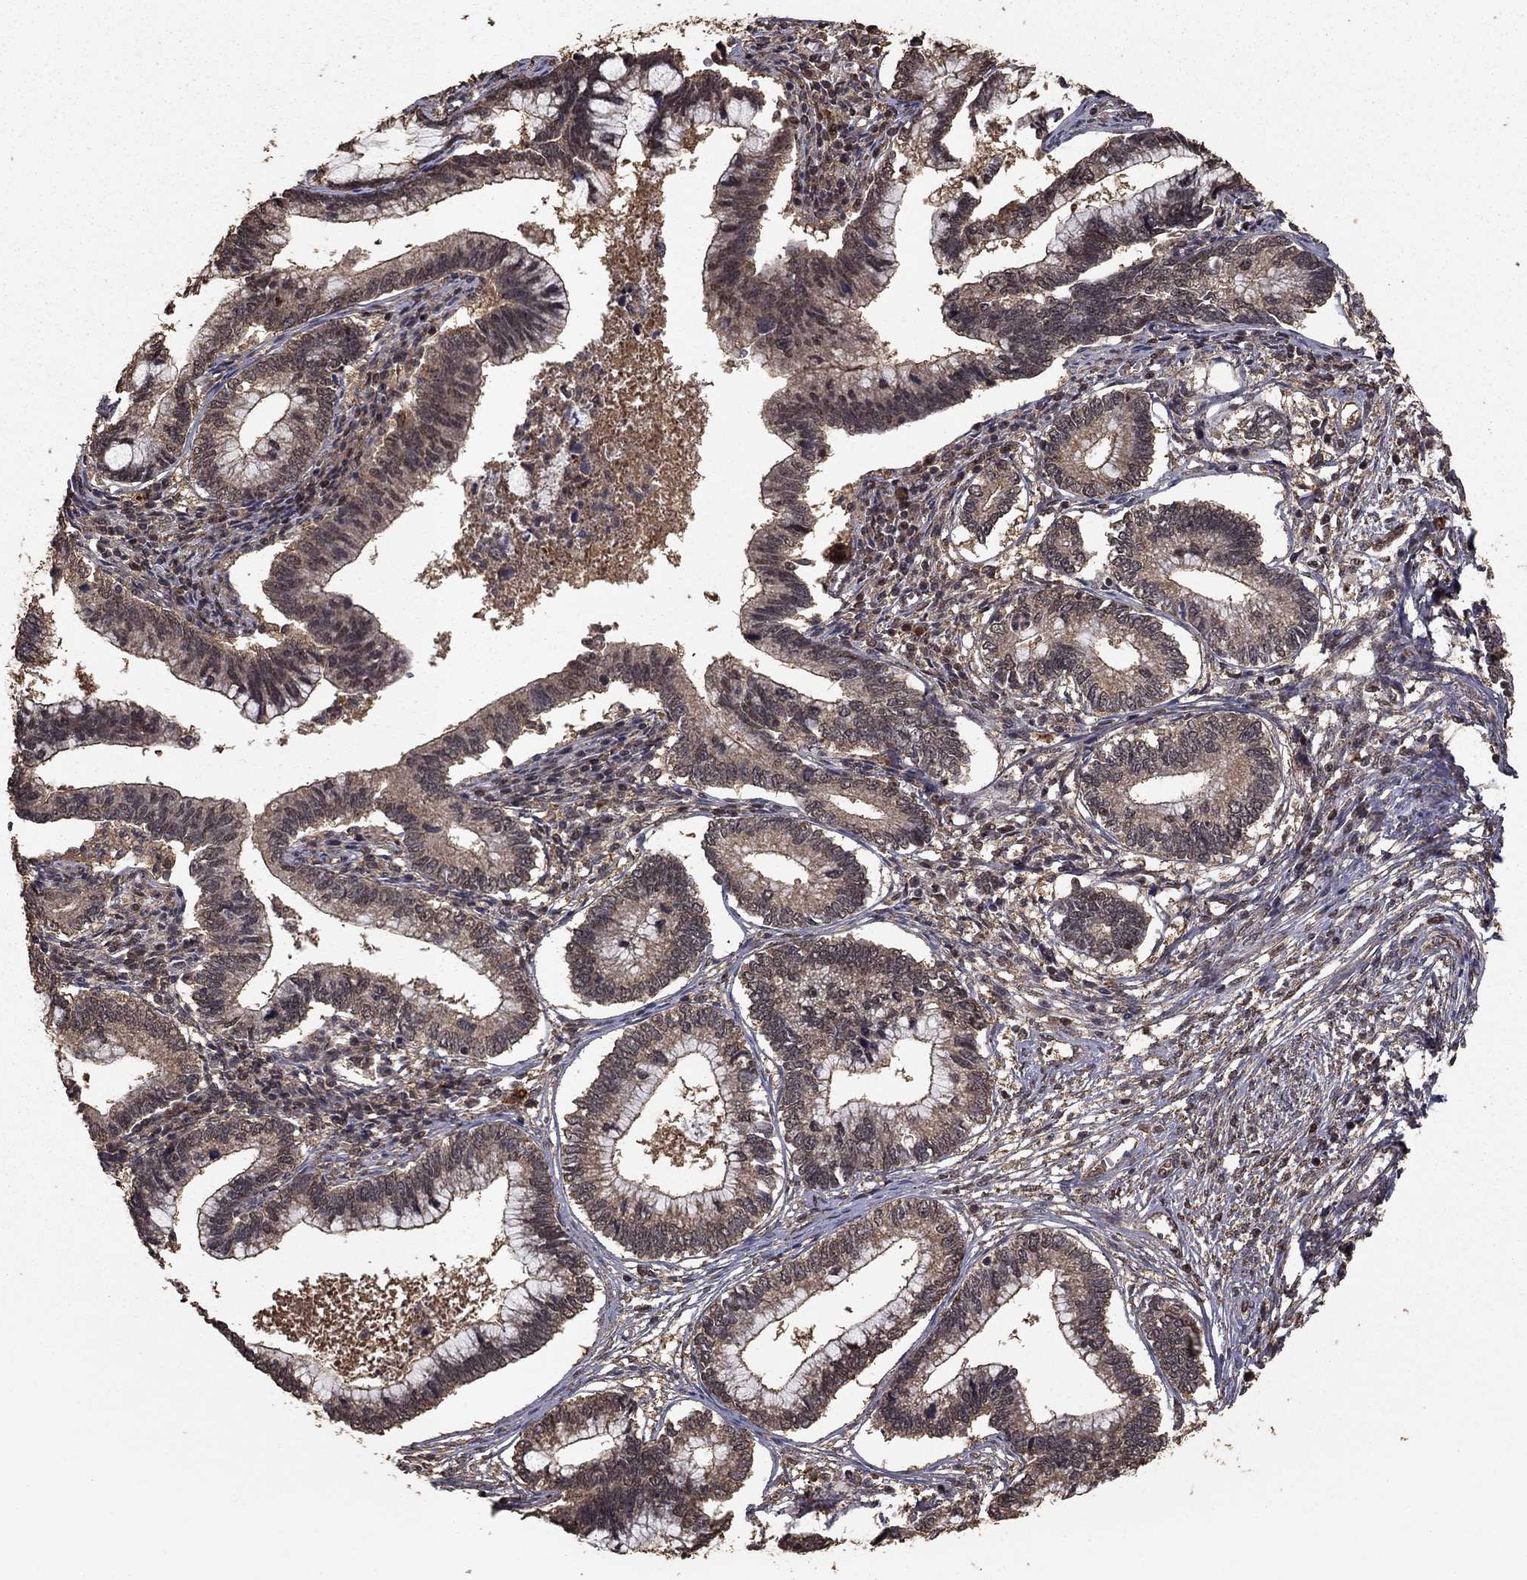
{"staining": {"intensity": "weak", "quantity": "25%-75%", "location": "cytoplasmic/membranous"}, "tissue": "cervical cancer", "cell_type": "Tumor cells", "image_type": "cancer", "snomed": [{"axis": "morphology", "description": "Adenocarcinoma, NOS"}, {"axis": "topography", "description": "Cervix"}], "caption": "Immunohistochemical staining of human cervical cancer demonstrates low levels of weak cytoplasmic/membranous expression in approximately 25%-75% of tumor cells.", "gene": "PRDM1", "patient": {"sex": "female", "age": 44}}